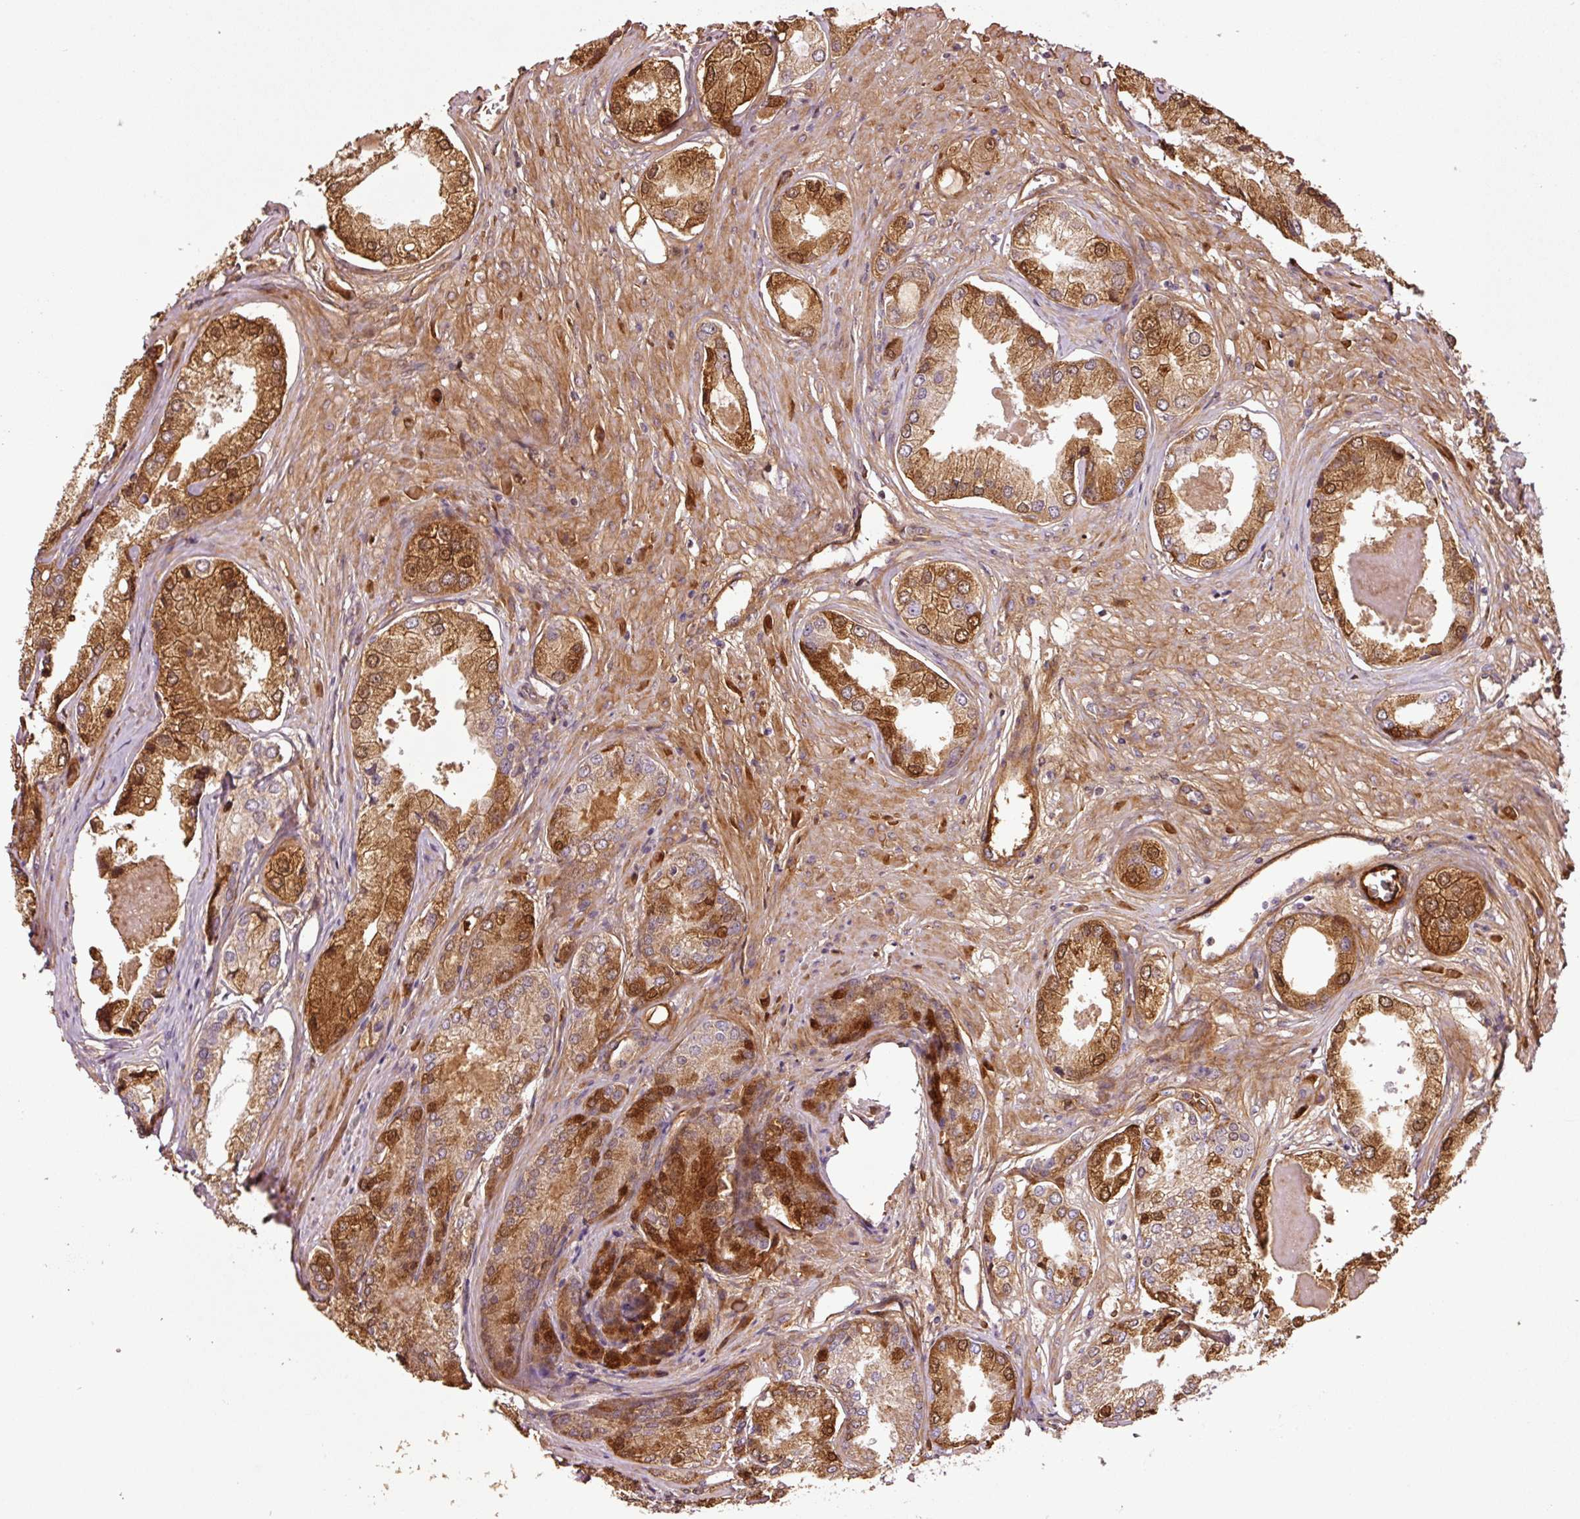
{"staining": {"intensity": "moderate", "quantity": ">75%", "location": "cytoplasmic/membranous,nuclear"}, "tissue": "prostate cancer", "cell_type": "Tumor cells", "image_type": "cancer", "snomed": [{"axis": "morphology", "description": "Adenocarcinoma, Low grade"}, {"axis": "topography", "description": "Prostate"}], "caption": "Approximately >75% of tumor cells in low-grade adenocarcinoma (prostate) demonstrate moderate cytoplasmic/membranous and nuclear protein positivity as visualized by brown immunohistochemical staining.", "gene": "NID2", "patient": {"sex": "male", "age": 68}}